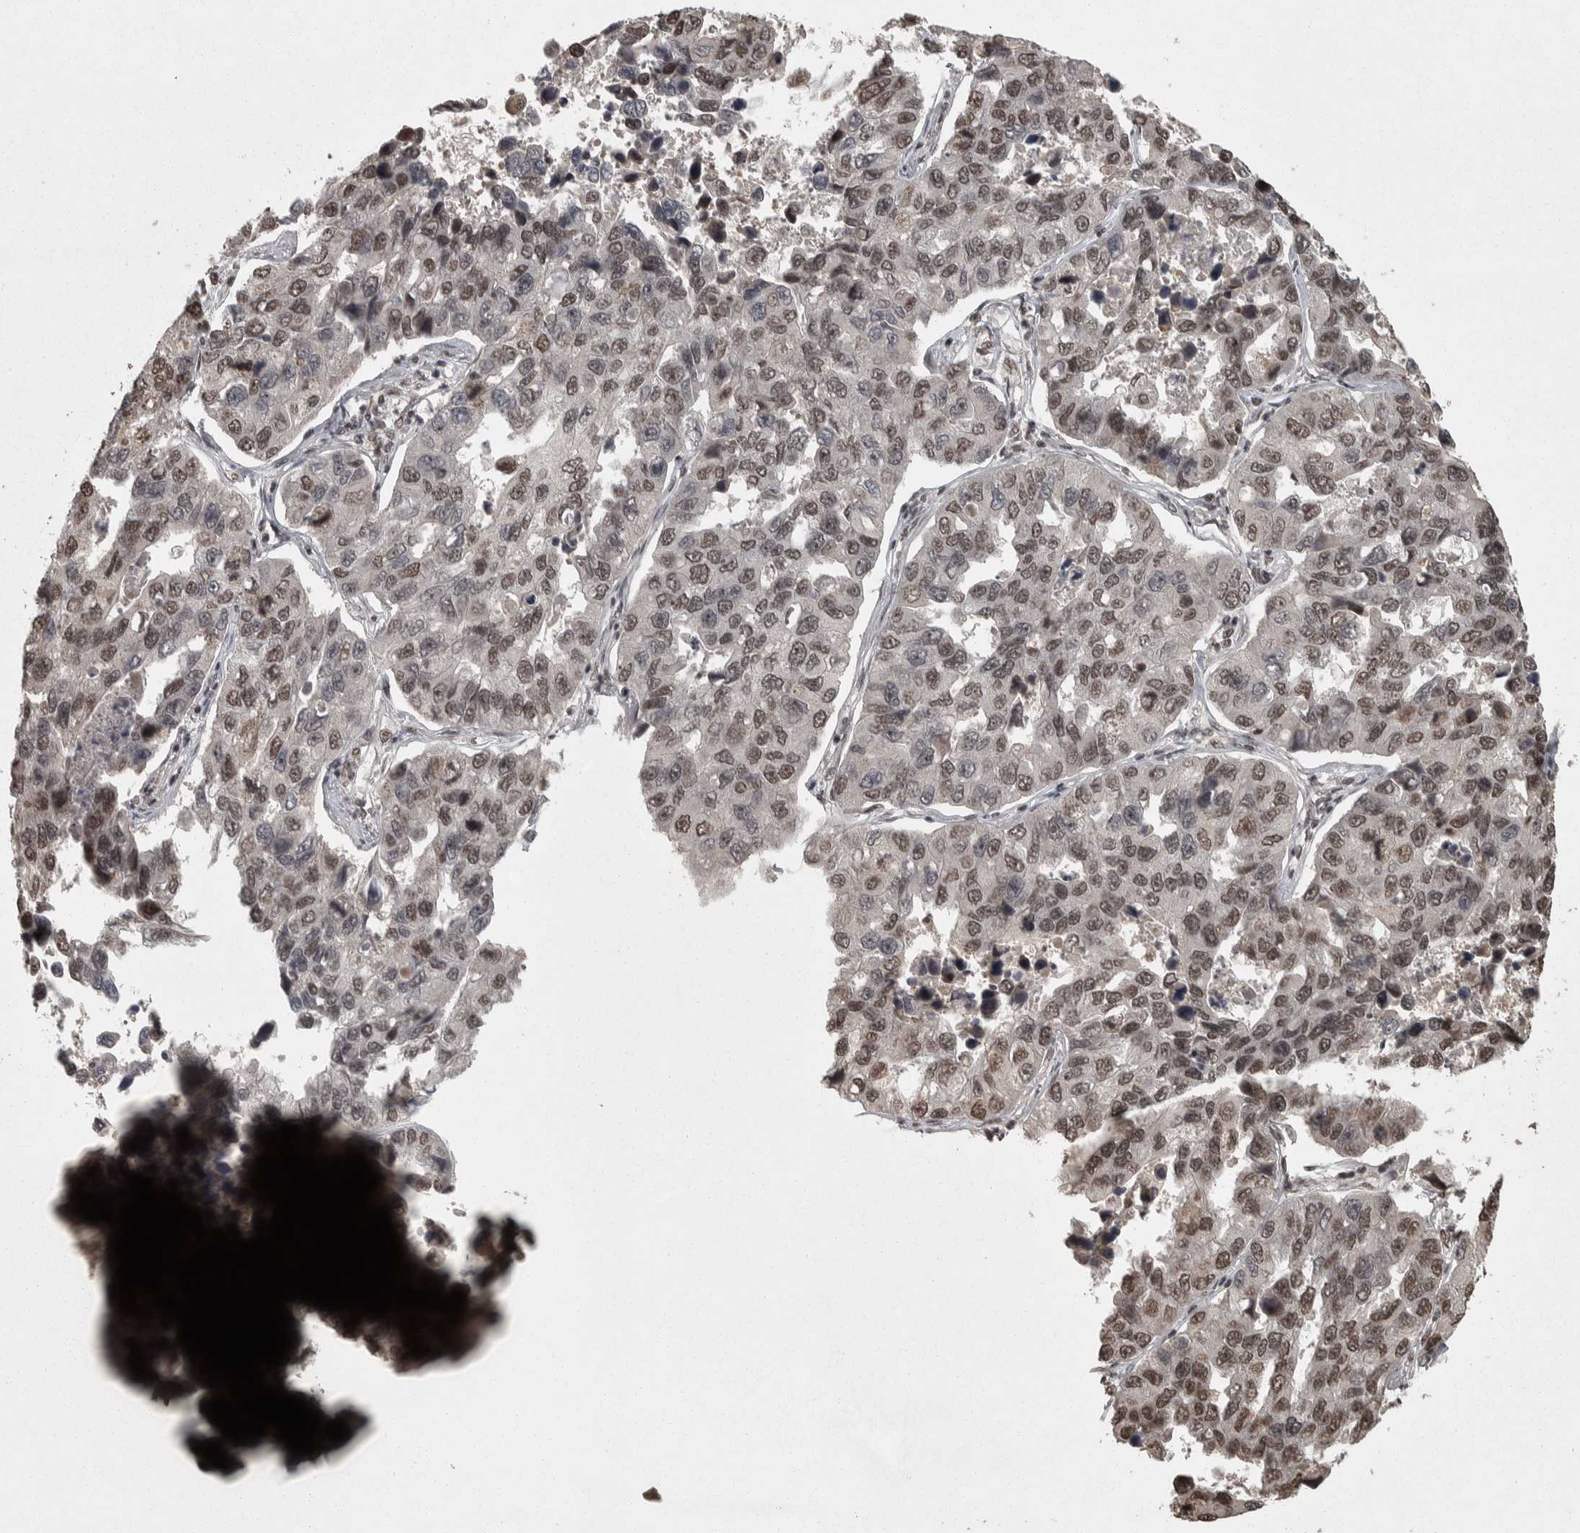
{"staining": {"intensity": "moderate", "quantity": ">75%", "location": "nuclear"}, "tissue": "lung cancer", "cell_type": "Tumor cells", "image_type": "cancer", "snomed": [{"axis": "morphology", "description": "Adenocarcinoma, NOS"}, {"axis": "topography", "description": "Lung"}], "caption": "This is an image of immunohistochemistry staining of lung cancer (adenocarcinoma), which shows moderate staining in the nuclear of tumor cells.", "gene": "ZFHX4", "patient": {"sex": "male", "age": 64}}